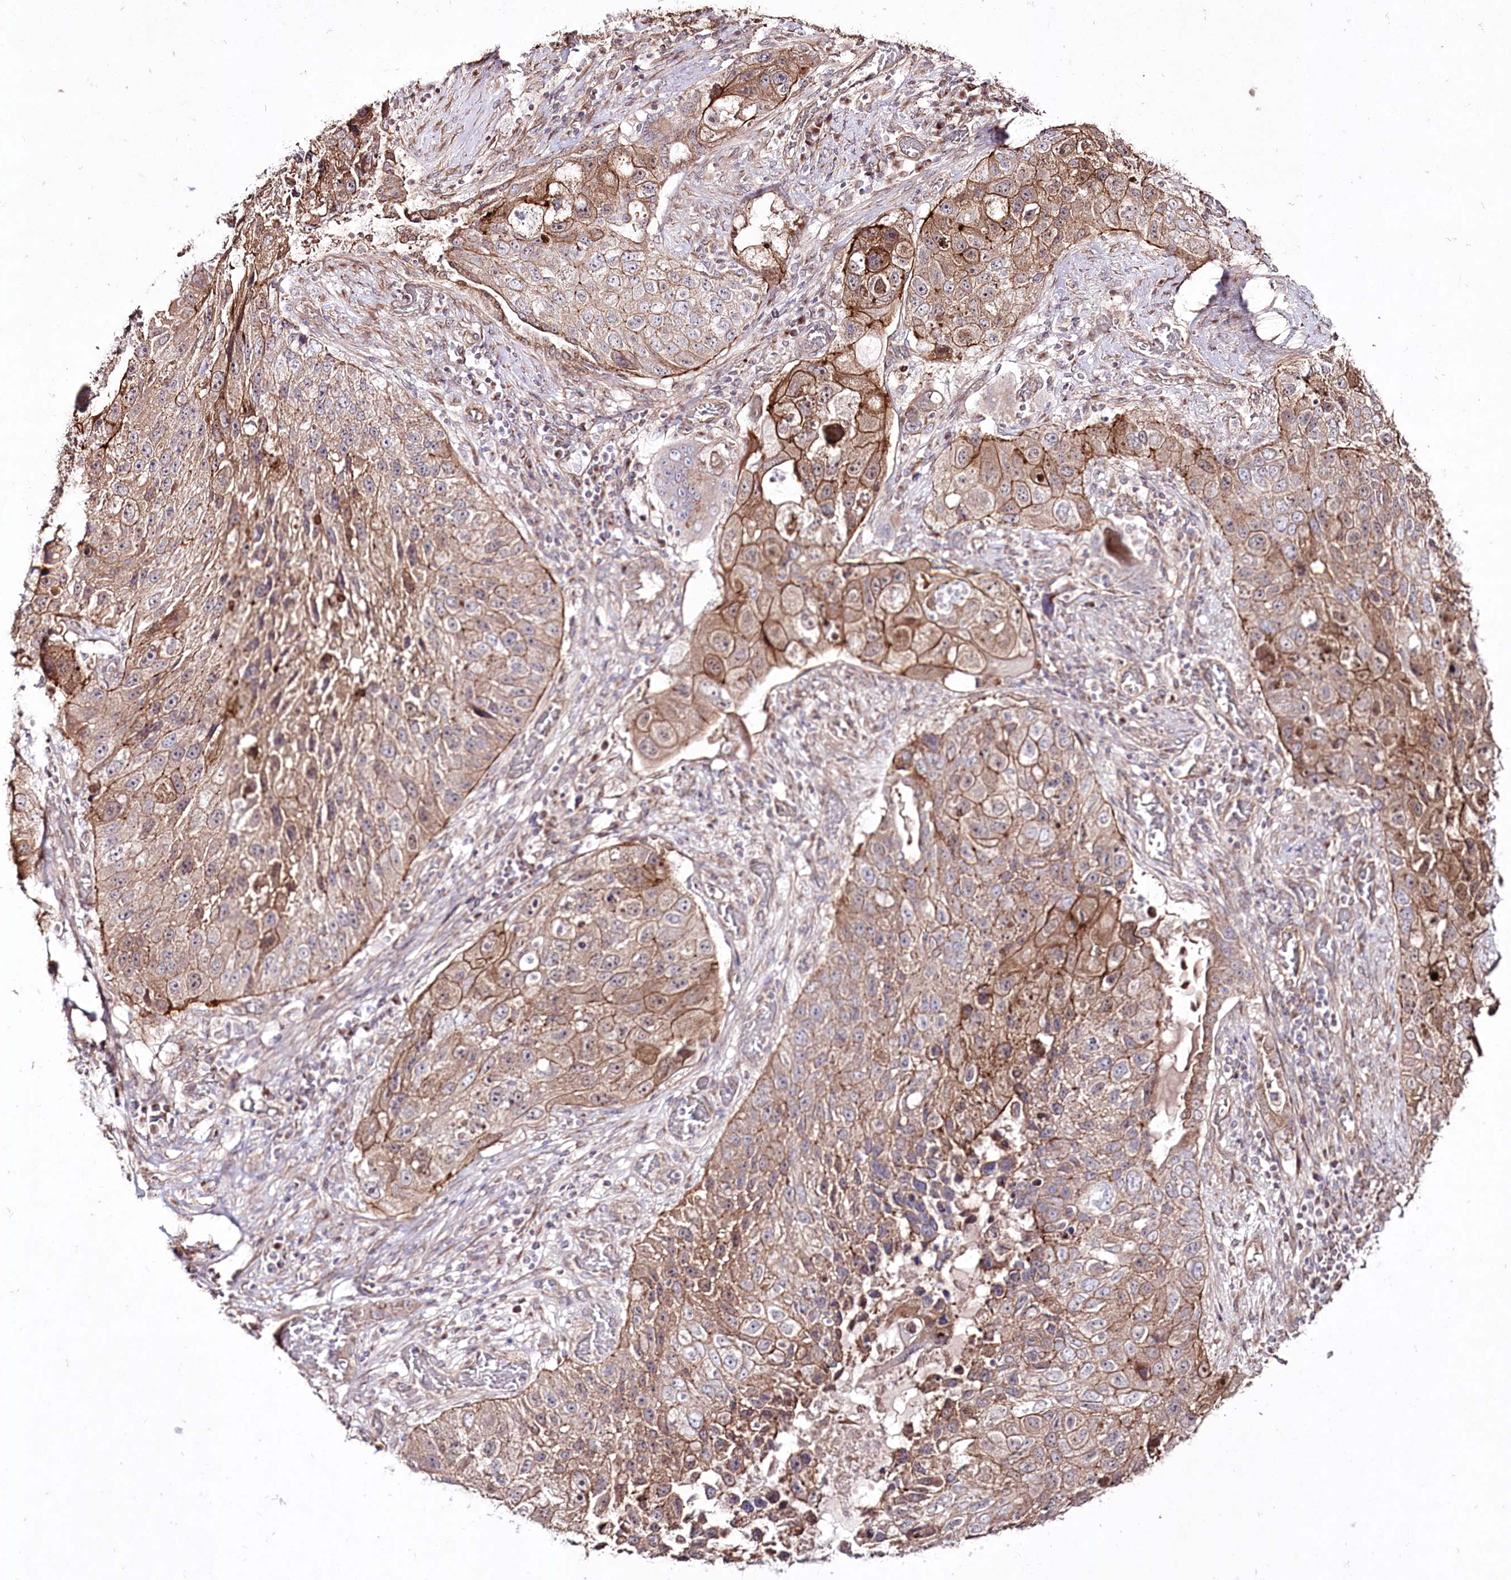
{"staining": {"intensity": "moderate", "quantity": ">75%", "location": "cytoplasmic/membranous"}, "tissue": "lung cancer", "cell_type": "Tumor cells", "image_type": "cancer", "snomed": [{"axis": "morphology", "description": "Squamous cell carcinoma, NOS"}, {"axis": "topography", "description": "Lung"}], "caption": "This histopathology image displays lung cancer (squamous cell carcinoma) stained with immunohistochemistry (IHC) to label a protein in brown. The cytoplasmic/membranous of tumor cells show moderate positivity for the protein. Nuclei are counter-stained blue.", "gene": "REXO2", "patient": {"sex": "male", "age": 61}}